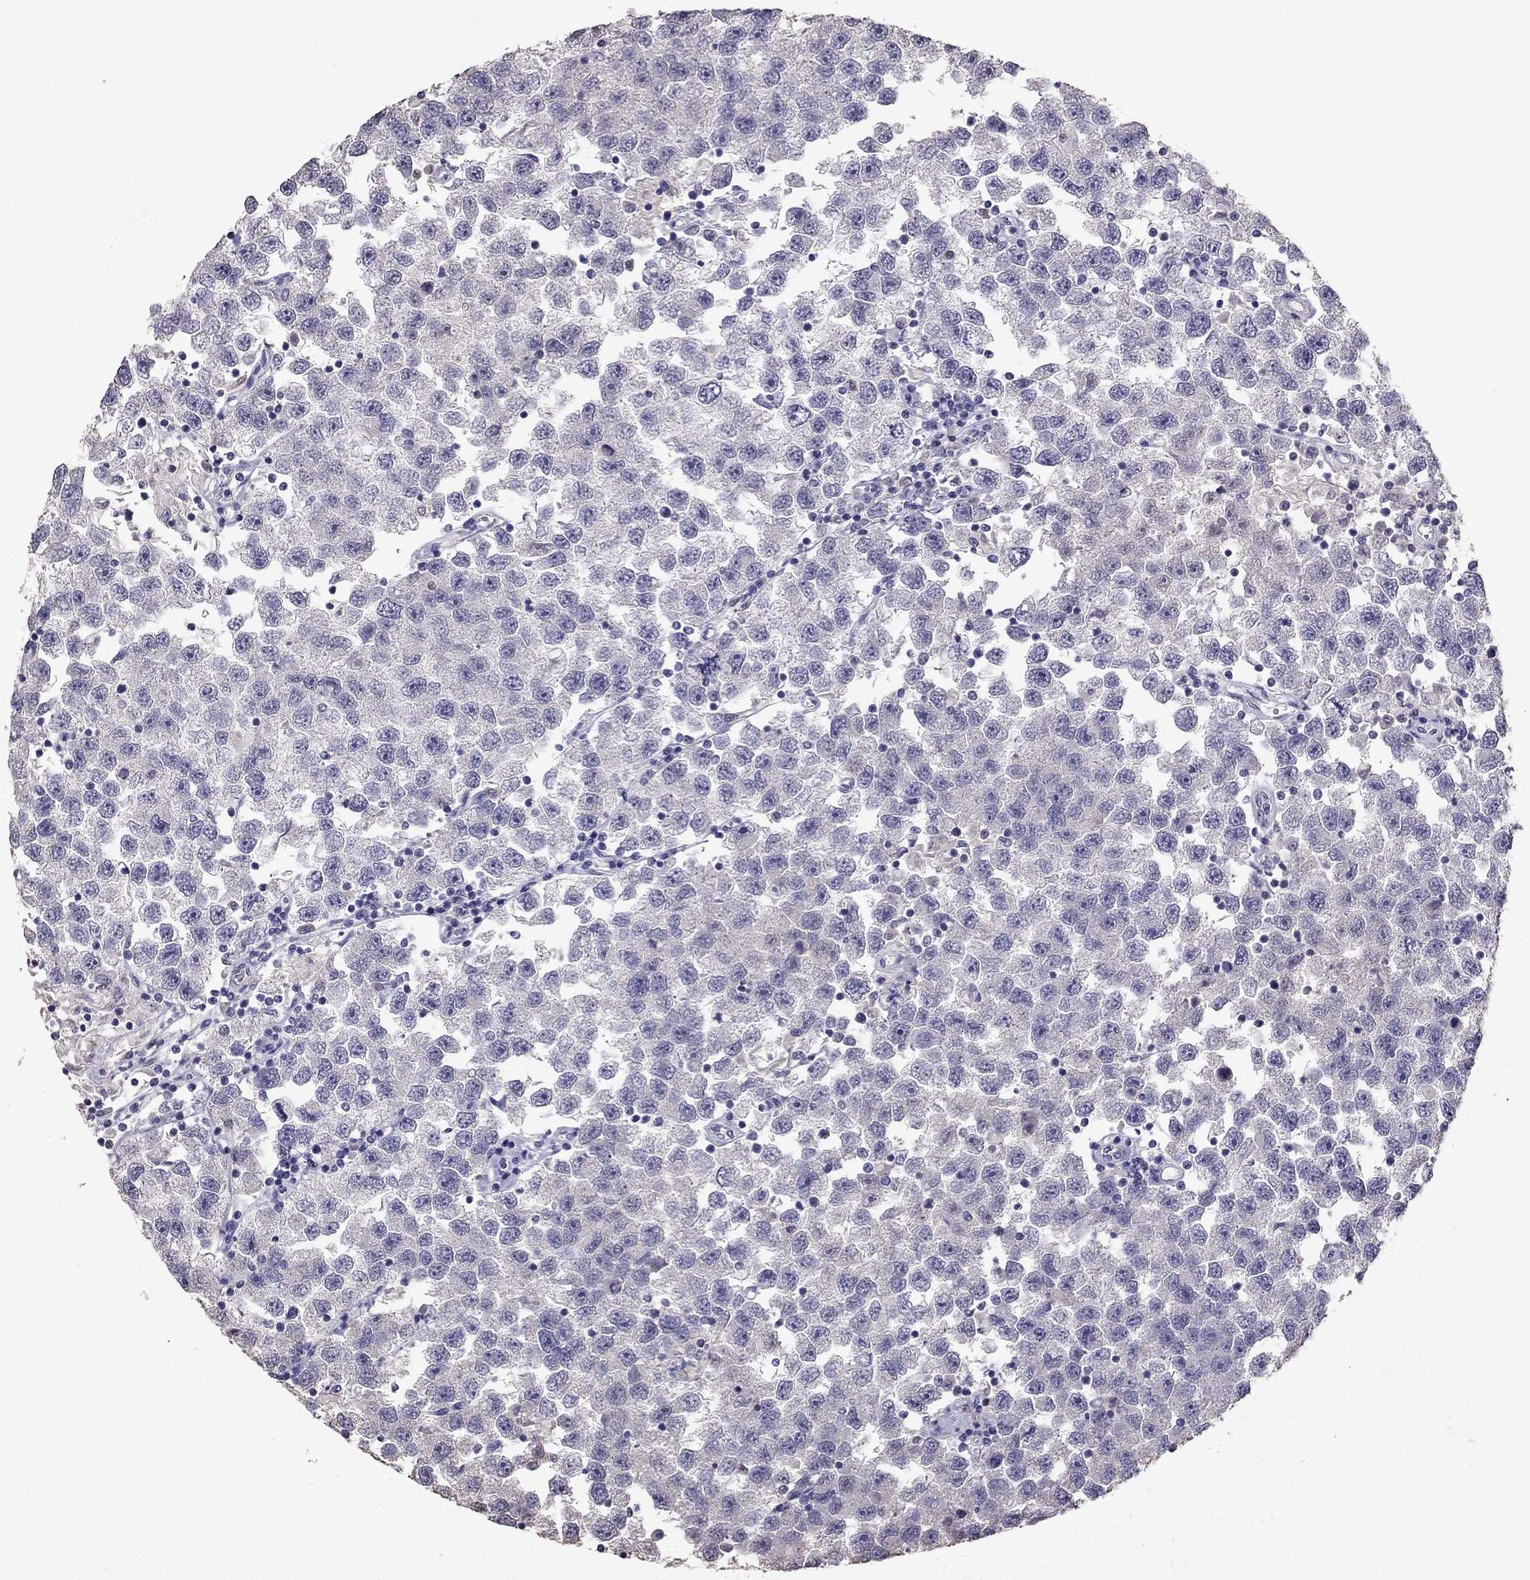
{"staining": {"intensity": "negative", "quantity": "none", "location": "none"}, "tissue": "testis cancer", "cell_type": "Tumor cells", "image_type": "cancer", "snomed": [{"axis": "morphology", "description": "Seminoma, NOS"}, {"axis": "topography", "description": "Testis"}], "caption": "IHC micrograph of neoplastic tissue: human testis seminoma stained with DAB shows no significant protein positivity in tumor cells.", "gene": "SCG5", "patient": {"sex": "male", "age": 26}}